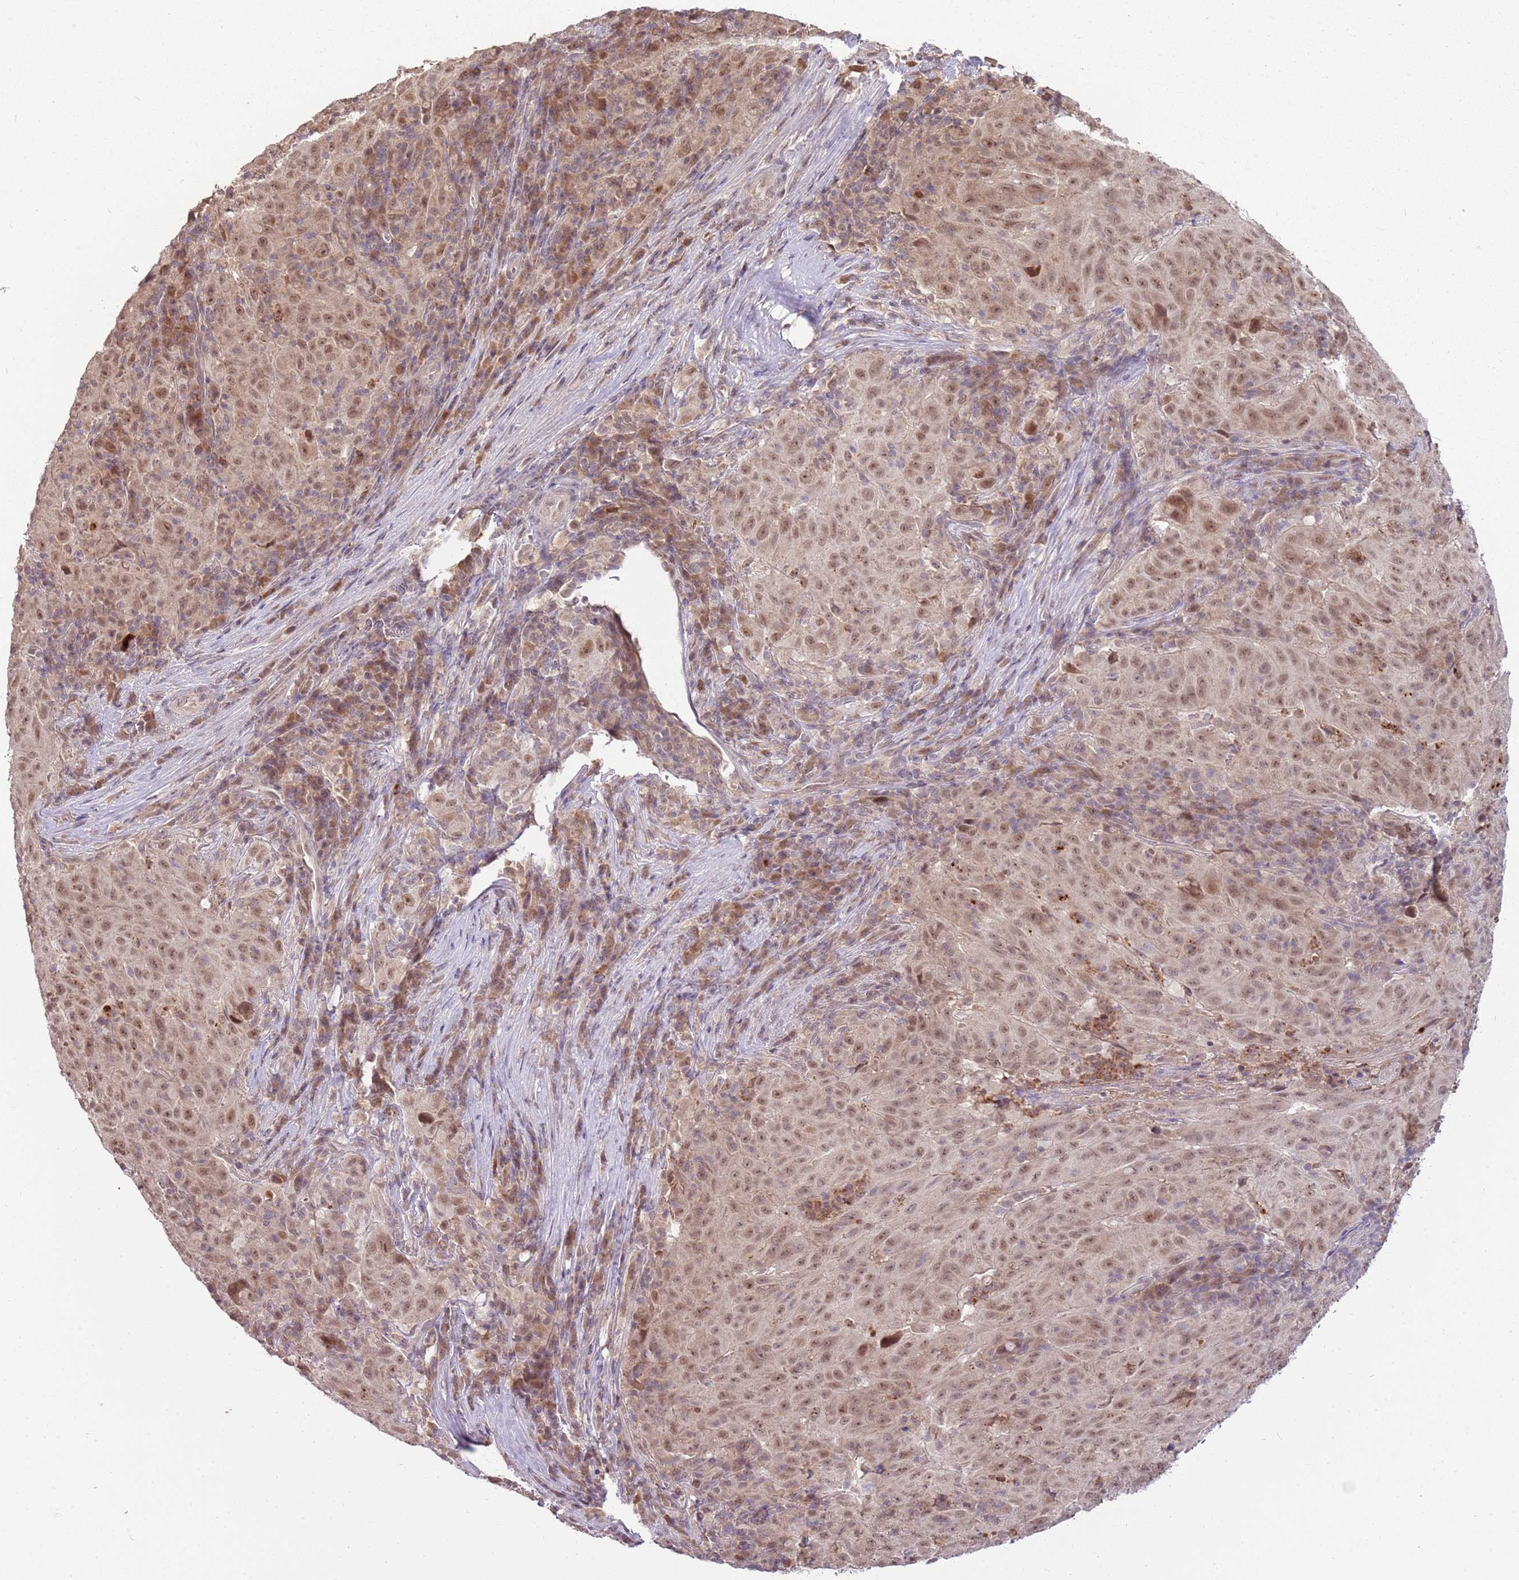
{"staining": {"intensity": "moderate", "quantity": ">75%", "location": "nuclear"}, "tissue": "pancreatic cancer", "cell_type": "Tumor cells", "image_type": "cancer", "snomed": [{"axis": "morphology", "description": "Adenocarcinoma, NOS"}, {"axis": "topography", "description": "Pancreas"}], "caption": "Immunohistochemistry photomicrograph of human adenocarcinoma (pancreatic) stained for a protein (brown), which exhibits medium levels of moderate nuclear staining in about >75% of tumor cells.", "gene": "NBPF6", "patient": {"sex": "male", "age": 63}}